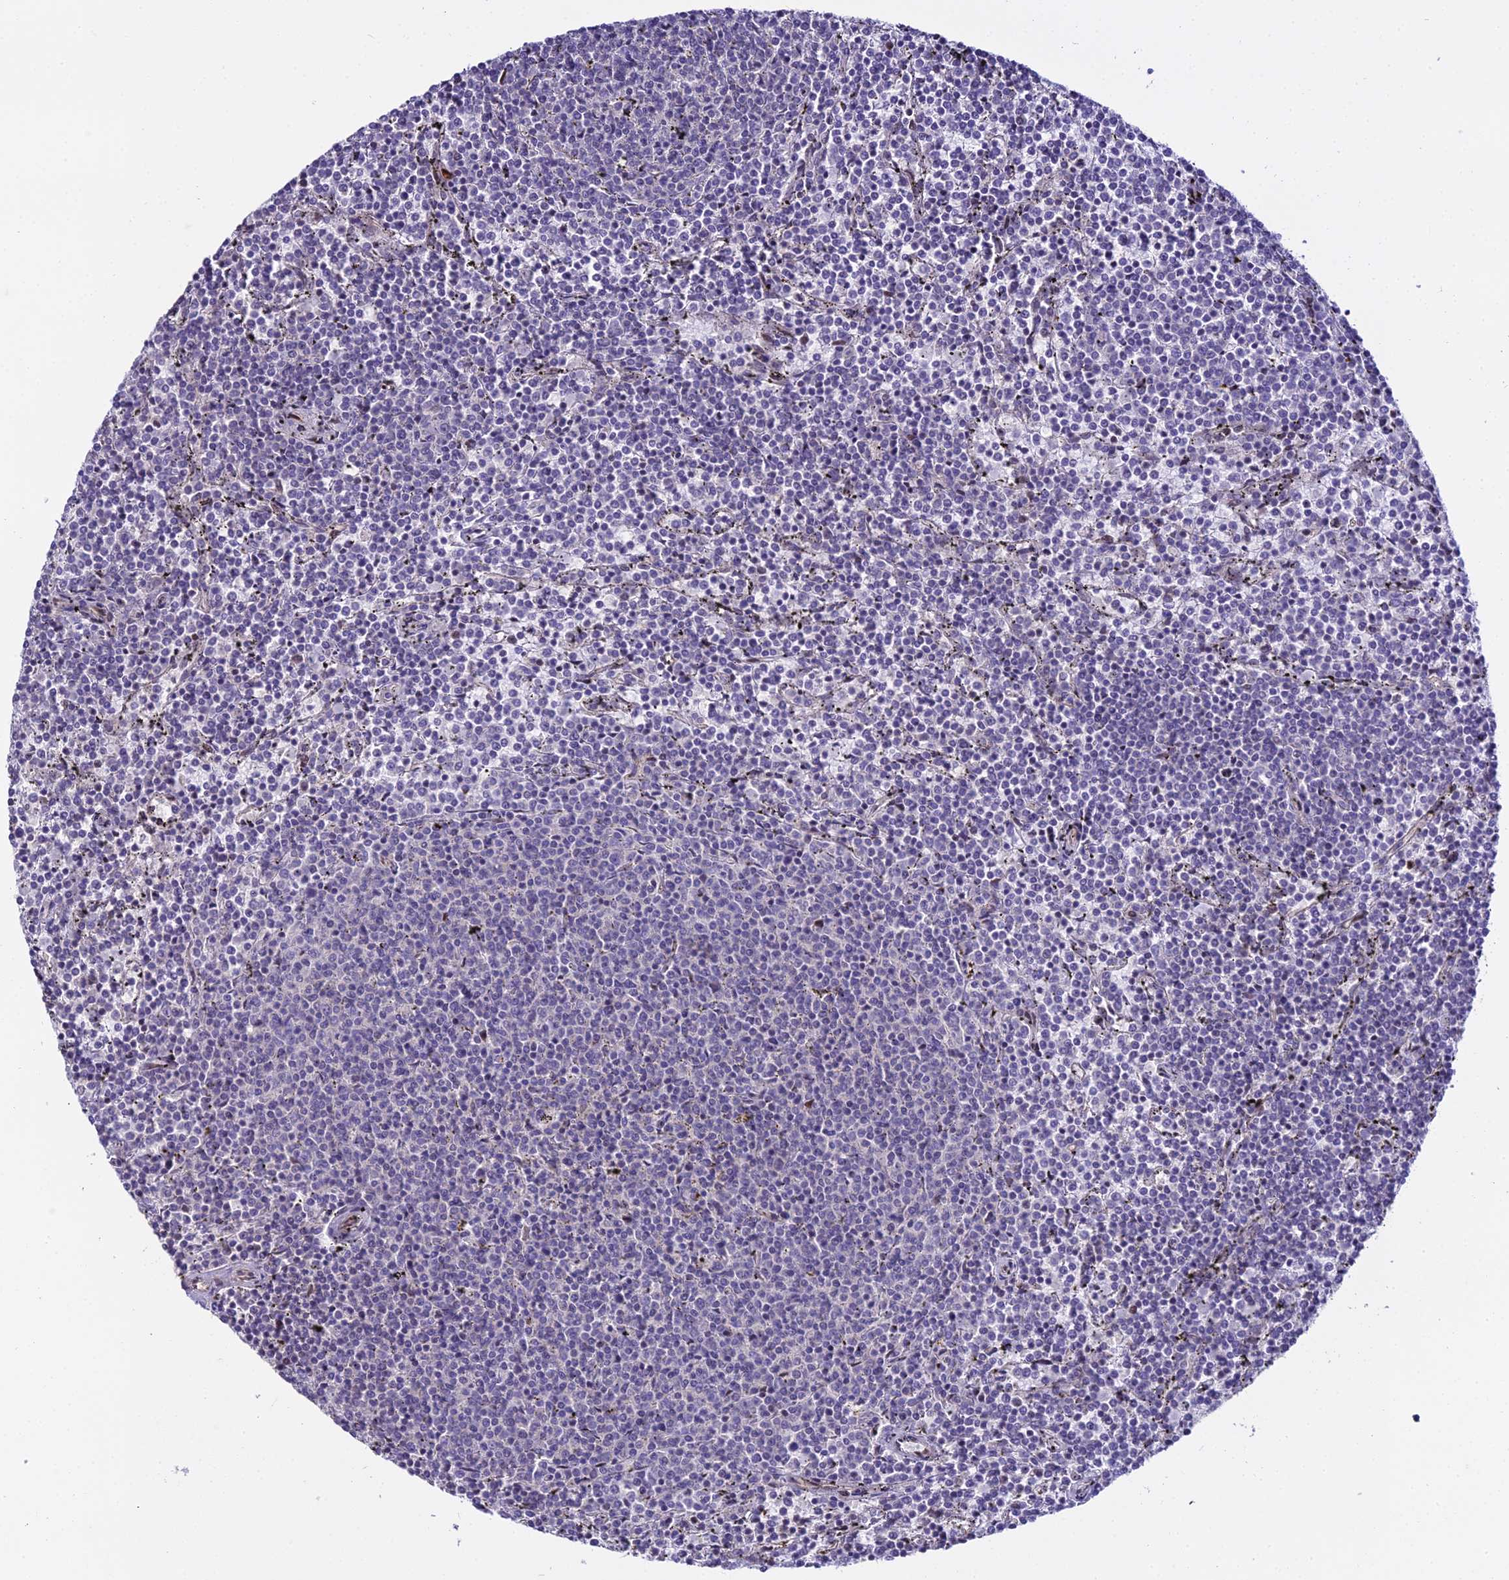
{"staining": {"intensity": "negative", "quantity": "none", "location": "none"}, "tissue": "lymphoma", "cell_type": "Tumor cells", "image_type": "cancer", "snomed": [{"axis": "morphology", "description": "Malignant lymphoma, non-Hodgkin's type, Low grade"}, {"axis": "topography", "description": "Spleen"}], "caption": "Tumor cells show no significant staining in low-grade malignant lymphoma, non-Hodgkin's type.", "gene": "ZNF707", "patient": {"sex": "female", "age": 50}}